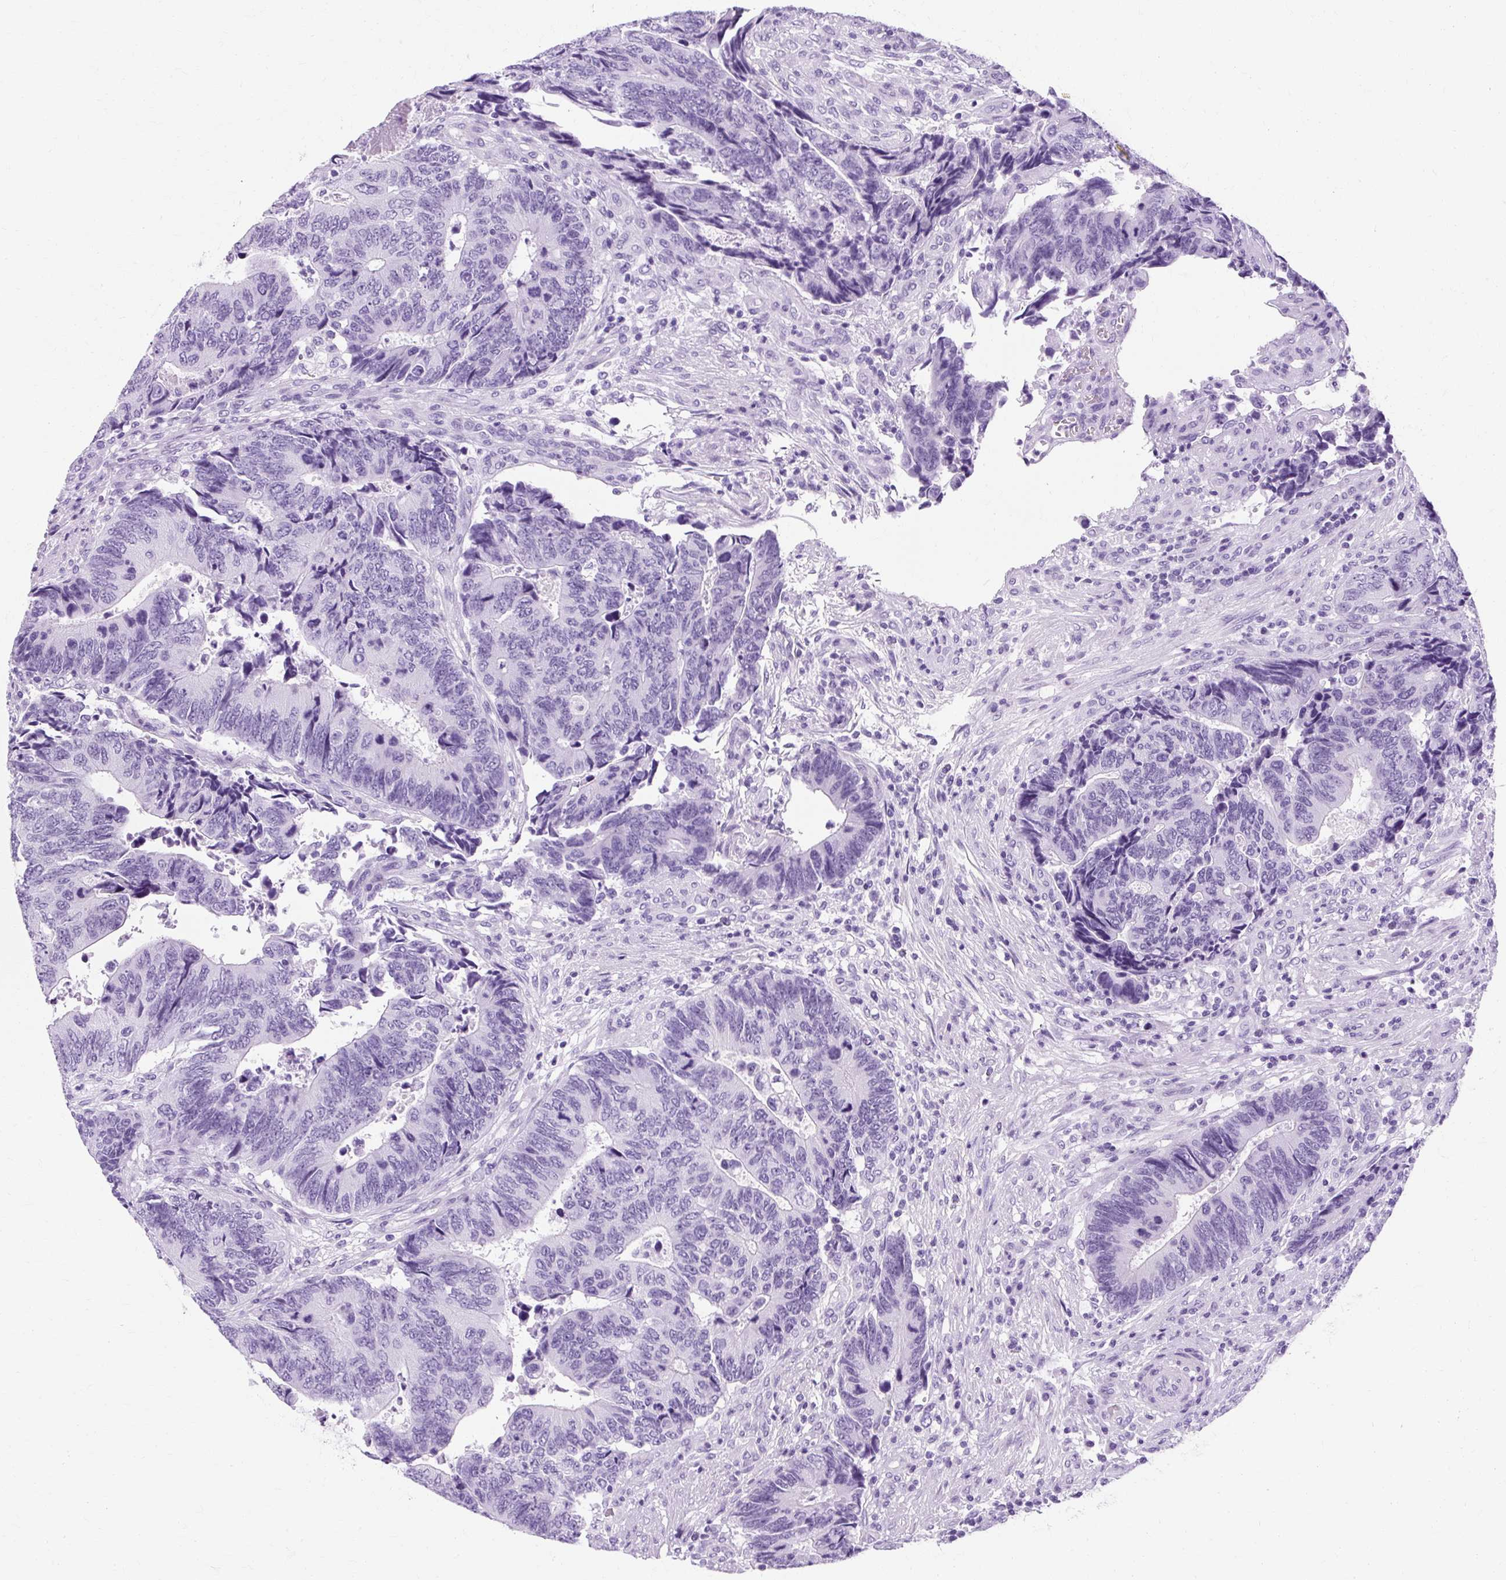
{"staining": {"intensity": "negative", "quantity": "none", "location": "none"}, "tissue": "colorectal cancer", "cell_type": "Tumor cells", "image_type": "cancer", "snomed": [{"axis": "morphology", "description": "Adenocarcinoma, NOS"}, {"axis": "topography", "description": "Colon"}], "caption": "IHC of colorectal adenocarcinoma displays no expression in tumor cells. Brightfield microscopy of immunohistochemistry stained with DAB (brown) and hematoxylin (blue), captured at high magnification.", "gene": "TMEM89", "patient": {"sex": "male", "age": 87}}